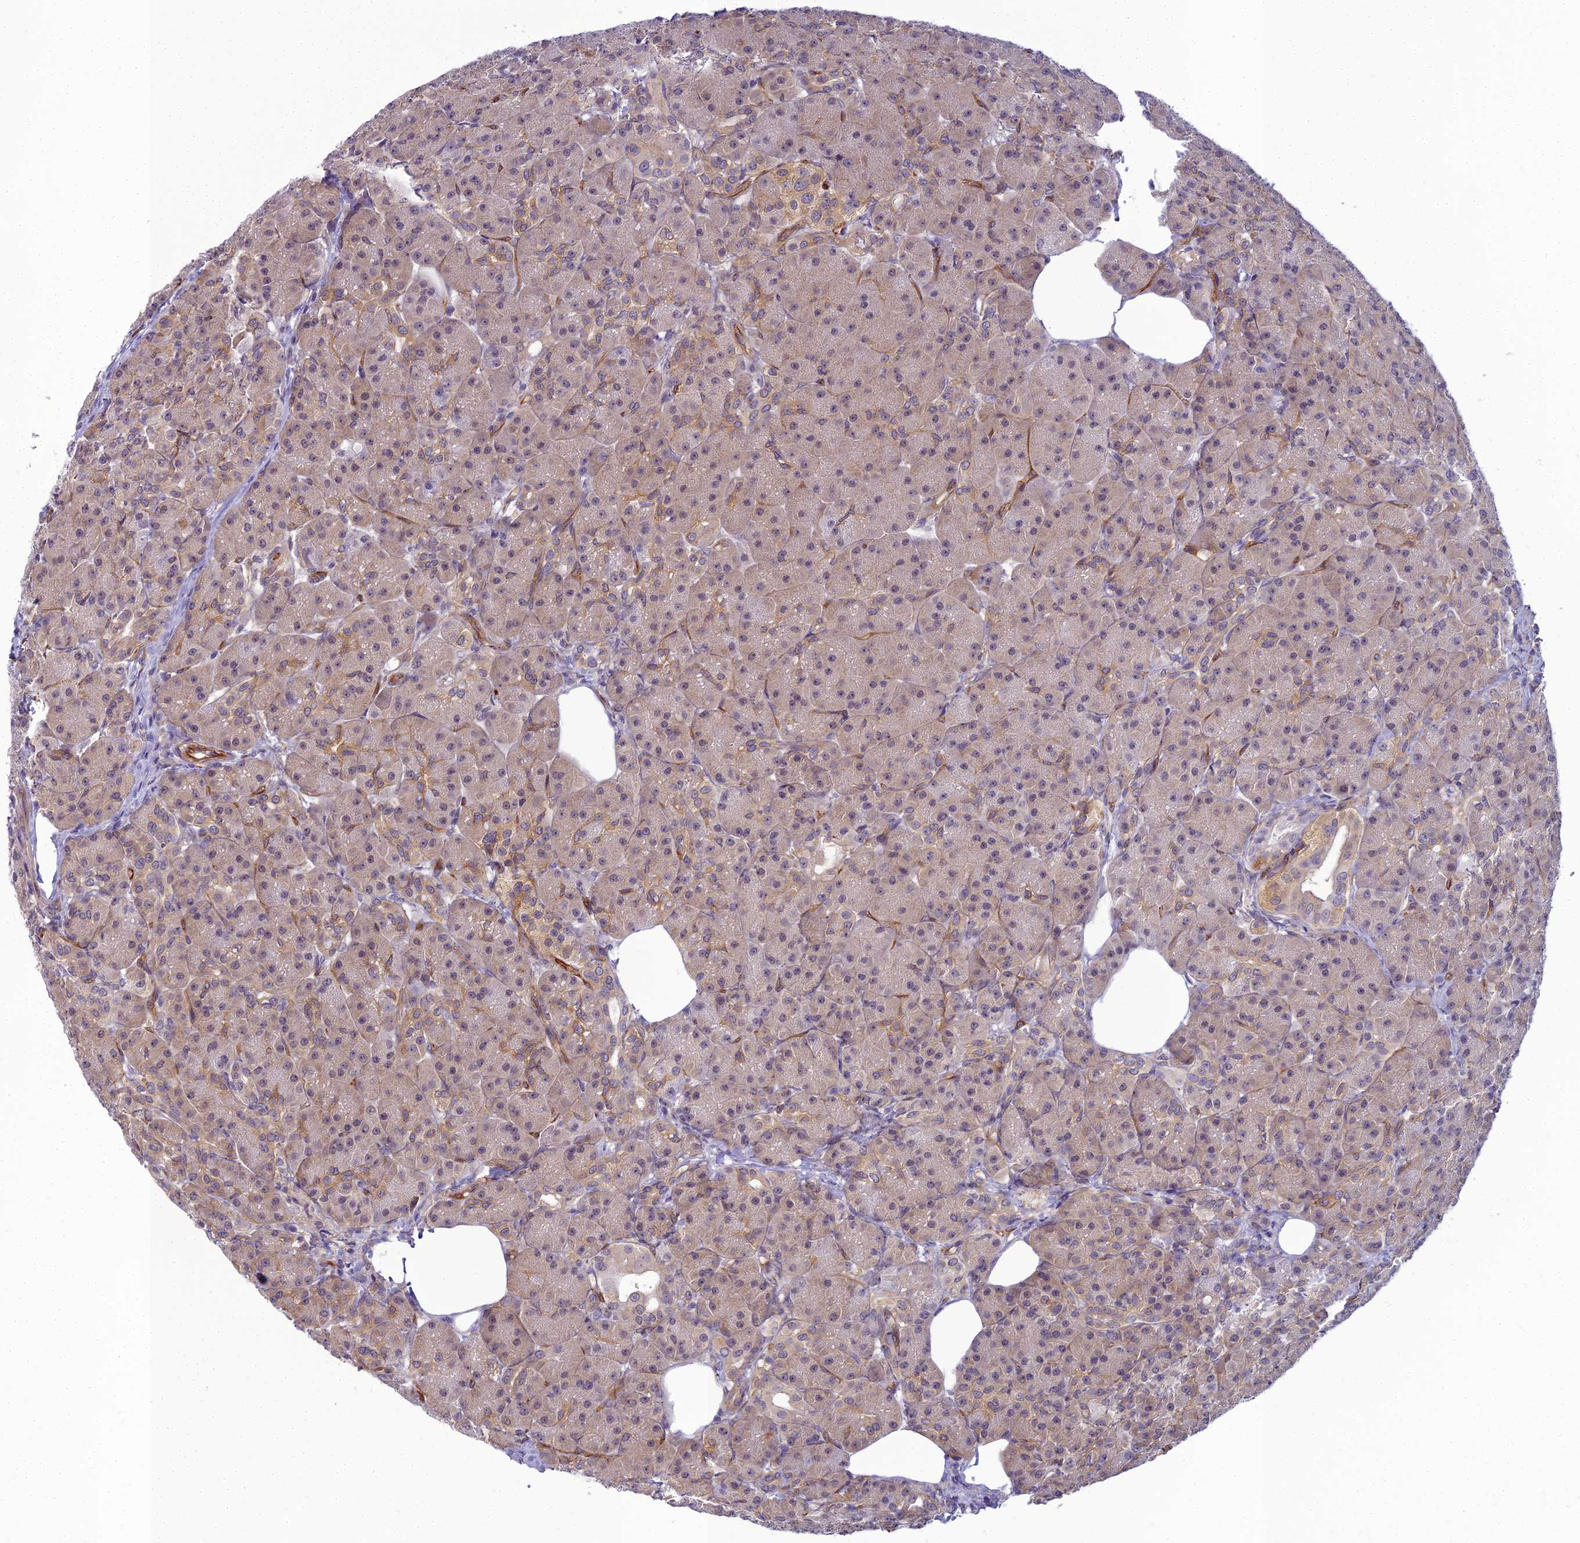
{"staining": {"intensity": "moderate", "quantity": "25%-75%", "location": "cytoplasmic/membranous,nuclear"}, "tissue": "pancreas", "cell_type": "Exocrine glandular cells", "image_type": "normal", "snomed": [{"axis": "morphology", "description": "Normal tissue, NOS"}, {"axis": "topography", "description": "Pancreas"}], "caption": "Normal pancreas shows moderate cytoplasmic/membranous,nuclear expression in about 25%-75% of exocrine glandular cells.", "gene": "RGL3", "patient": {"sex": "male", "age": 63}}